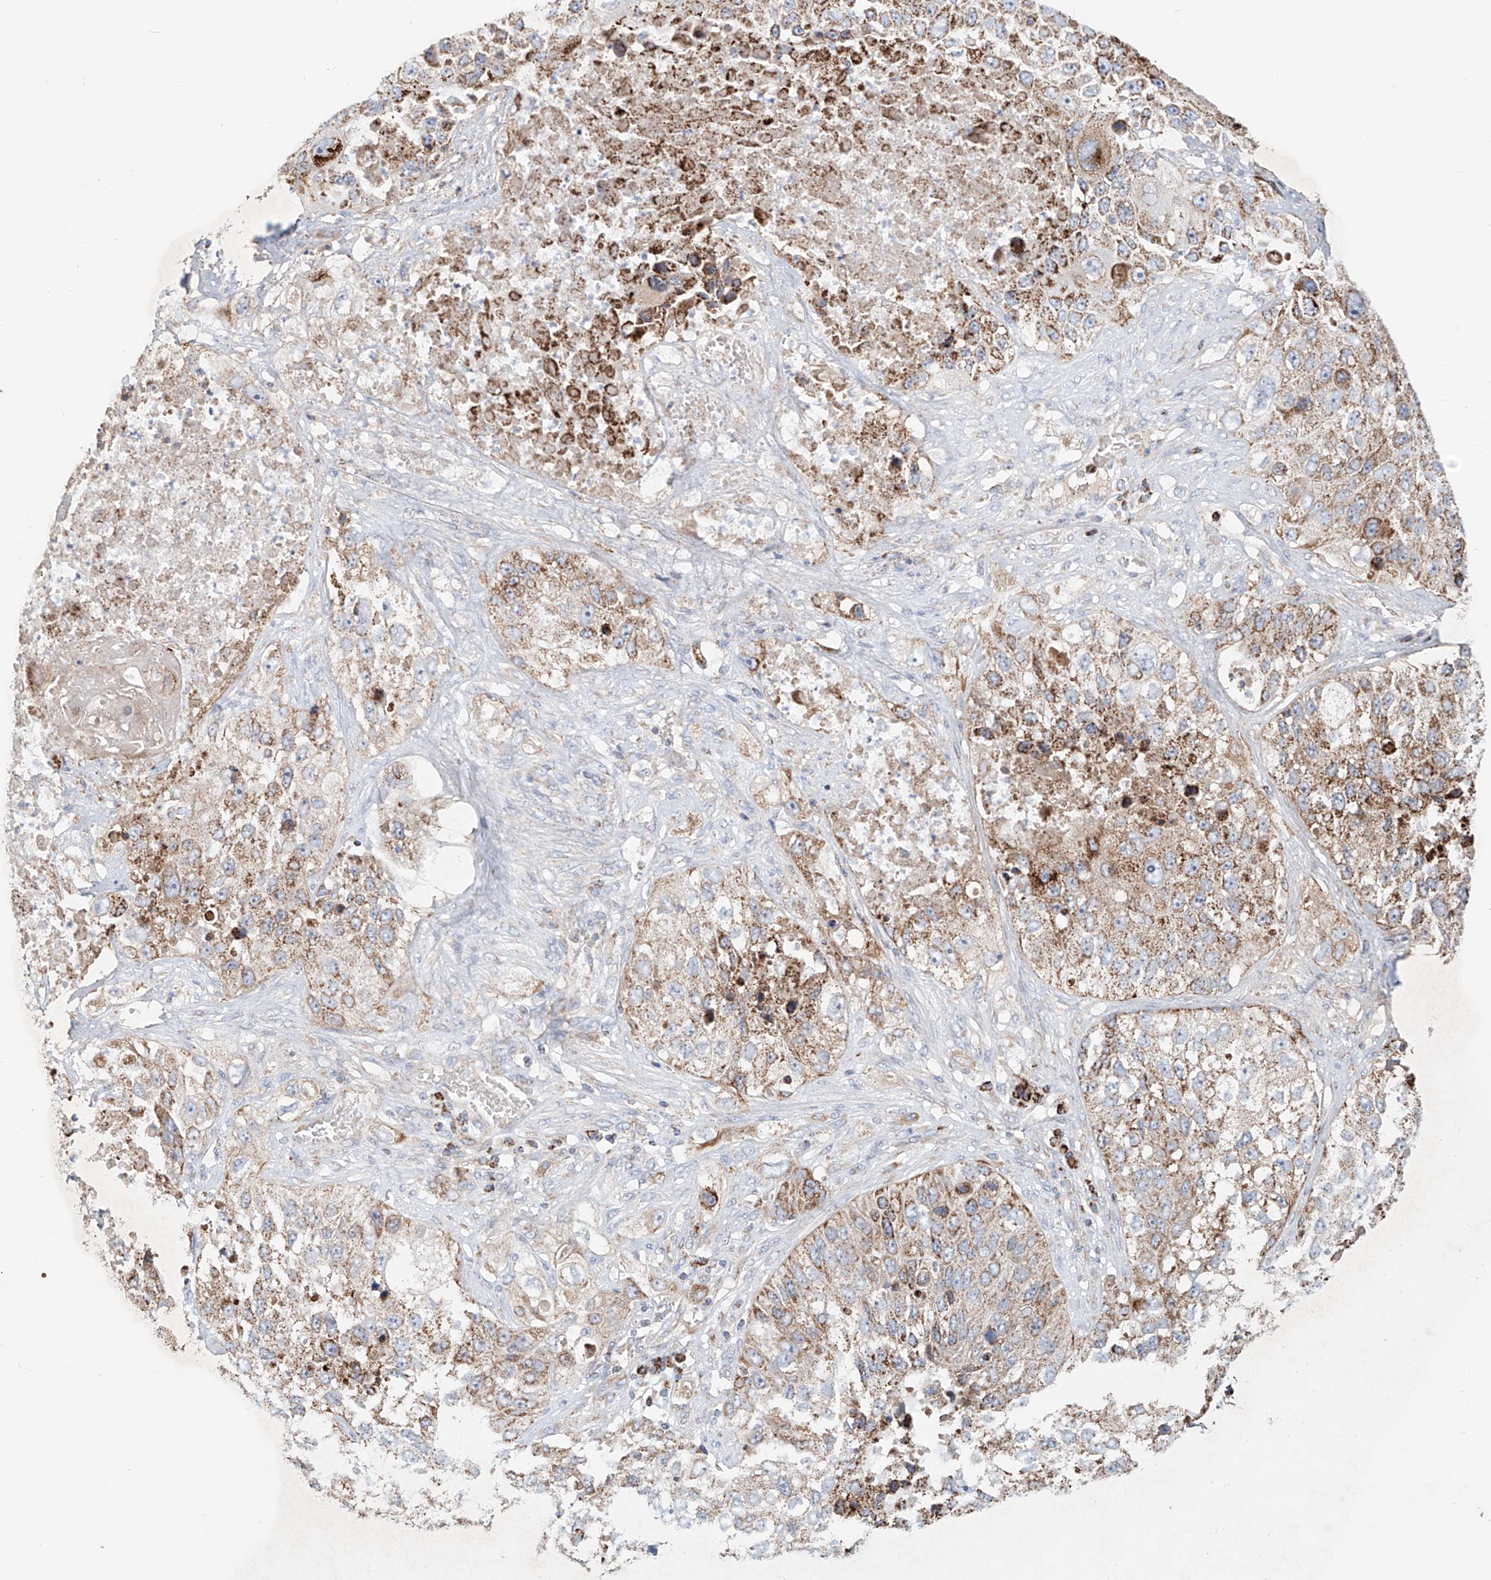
{"staining": {"intensity": "weak", "quantity": ">75%", "location": "cytoplasmic/membranous"}, "tissue": "lung cancer", "cell_type": "Tumor cells", "image_type": "cancer", "snomed": [{"axis": "morphology", "description": "Squamous cell carcinoma, NOS"}, {"axis": "topography", "description": "Lung"}], "caption": "Immunohistochemistry photomicrograph of lung squamous cell carcinoma stained for a protein (brown), which exhibits low levels of weak cytoplasmic/membranous positivity in about >75% of tumor cells.", "gene": "CARD10", "patient": {"sex": "male", "age": 61}}